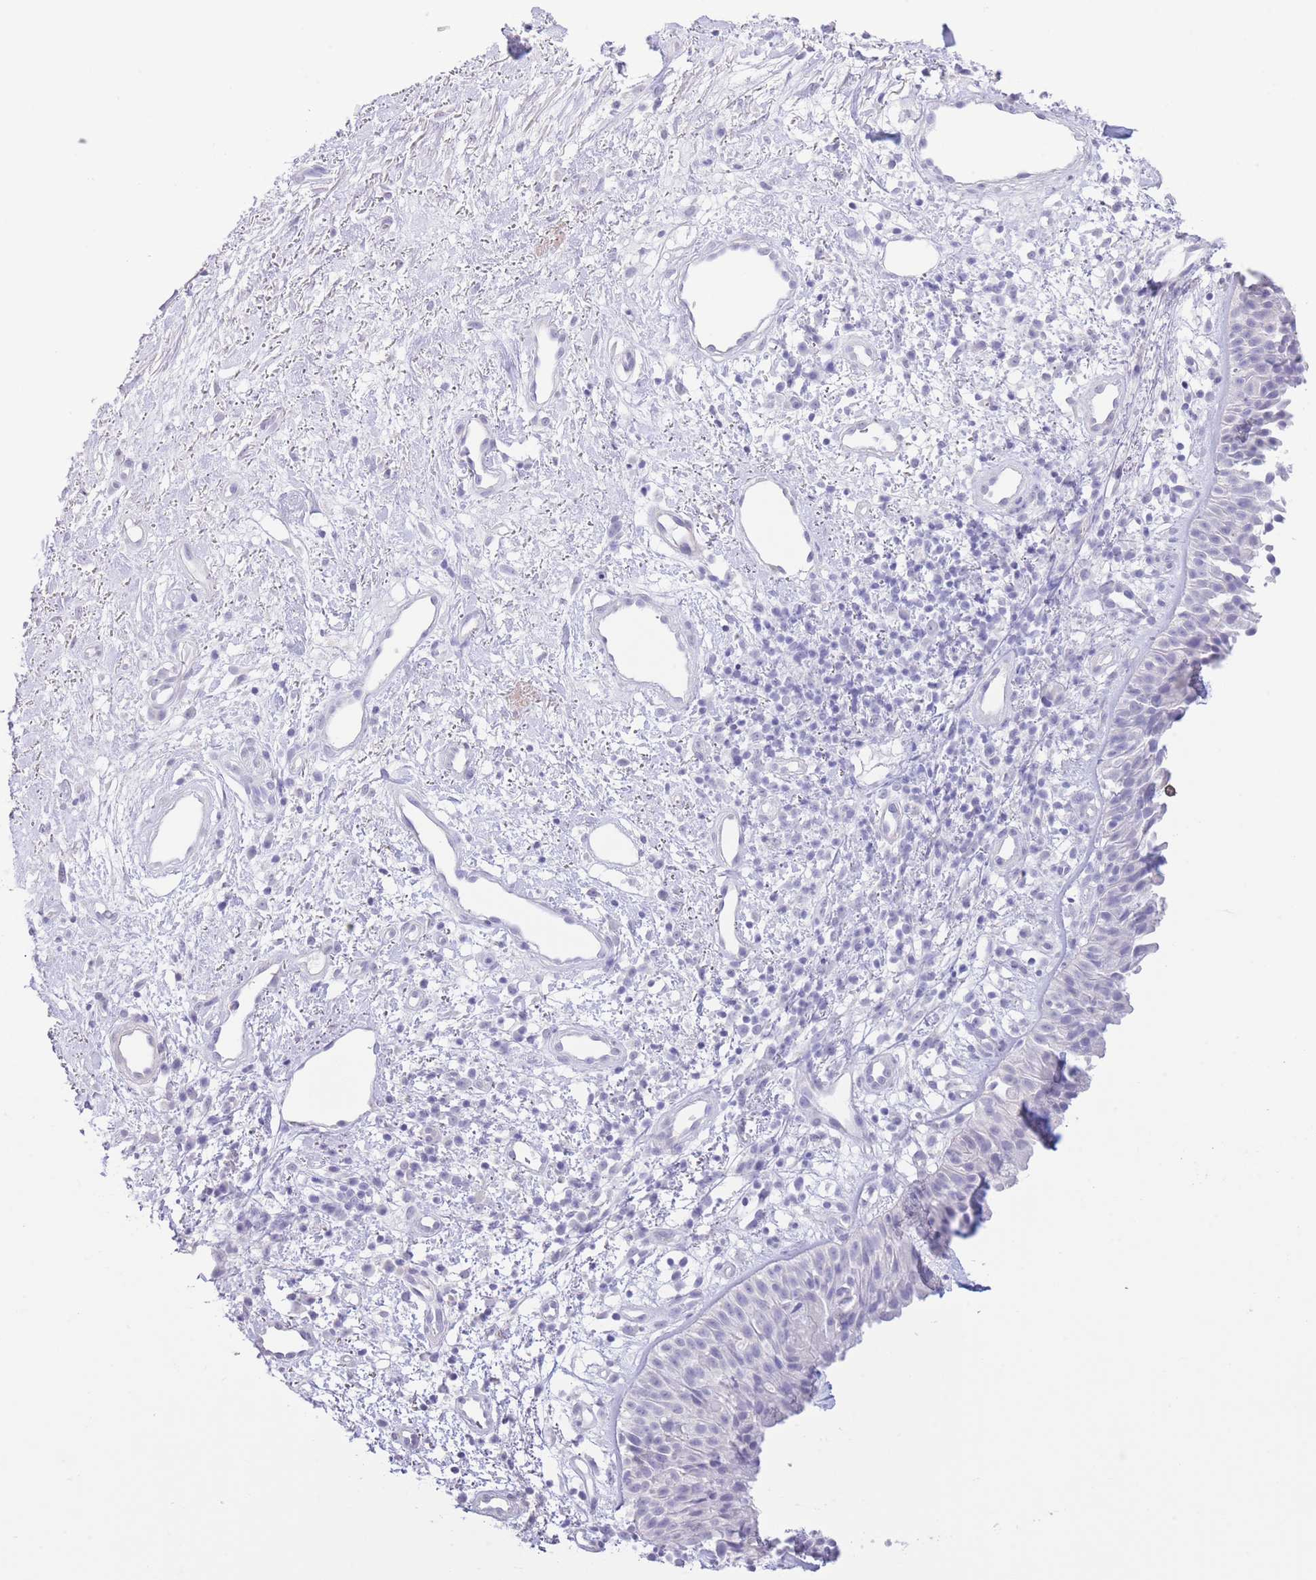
{"staining": {"intensity": "negative", "quantity": "none", "location": "none"}, "tissue": "nasopharynx", "cell_type": "Respiratory epithelial cells", "image_type": "normal", "snomed": [{"axis": "morphology", "description": "Normal tissue, NOS"}, {"axis": "topography", "description": "Cartilage tissue"}, {"axis": "topography", "description": "Nasopharynx"}, {"axis": "topography", "description": "Thyroid gland"}], "caption": "Respiratory epithelial cells show no significant expression in normal nasopharynx.", "gene": "PKLR", "patient": {"sex": "male", "age": 63}}